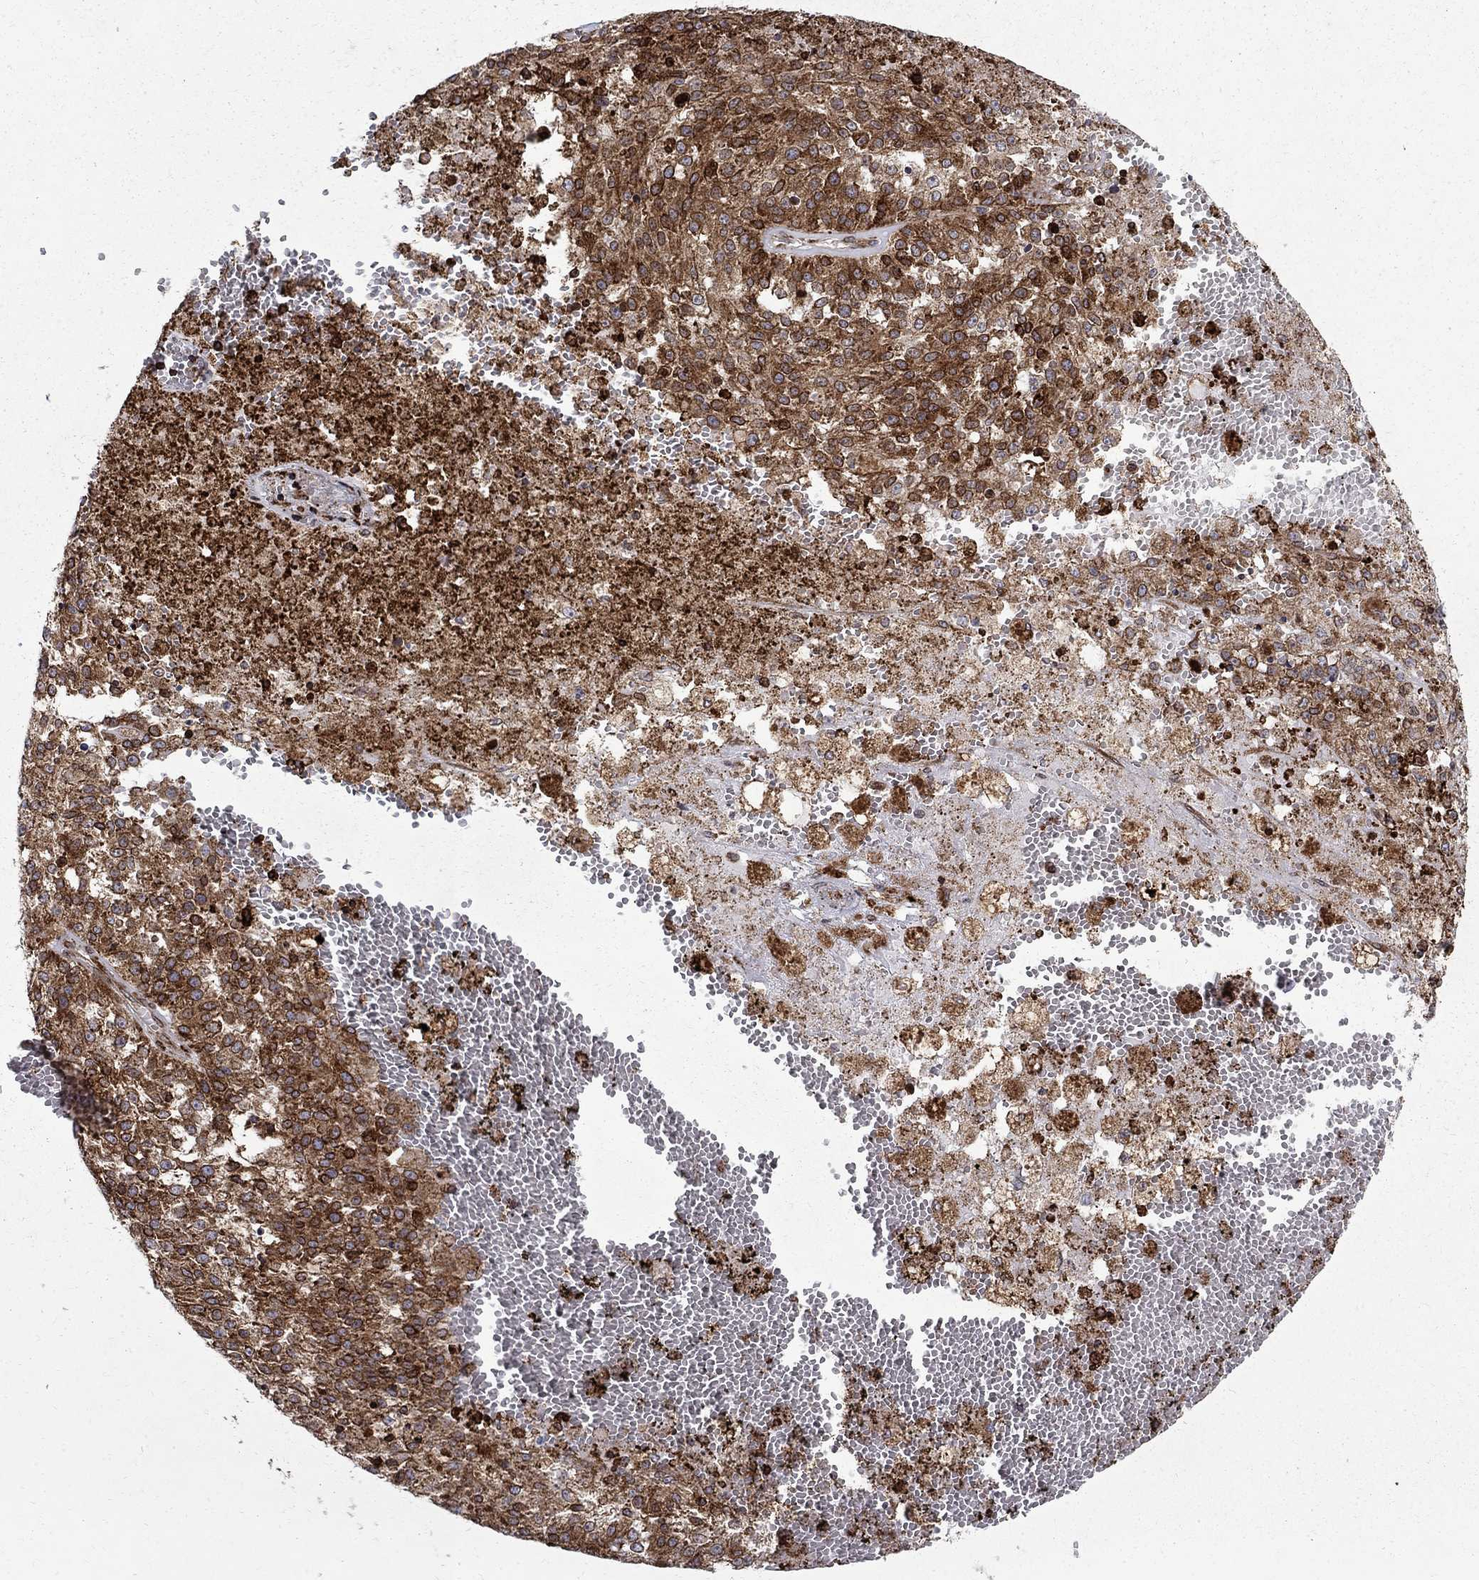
{"staining": {"intensity": "strong", "quantity": ">75%", "location": "cytoplasmic/membranous,nuclear"}, "tissue": "melanoma", "cell_type": "Tumor cells", "image_type": "cancer", "snomed": [{"axis": "morphology", "description": "Malignant melanoma, Metastatic site"}, {"axis": "topography", "description": "Lymph node"}], "caption": "This is an image of immunohistochemistry (IHC) staining of melanoma, which shows strong expression in the cytoplasmic/membranous and nuclear of tumor cells.", "gene": "CAB39L", "patient": {"sex": "female", "age": 64}}